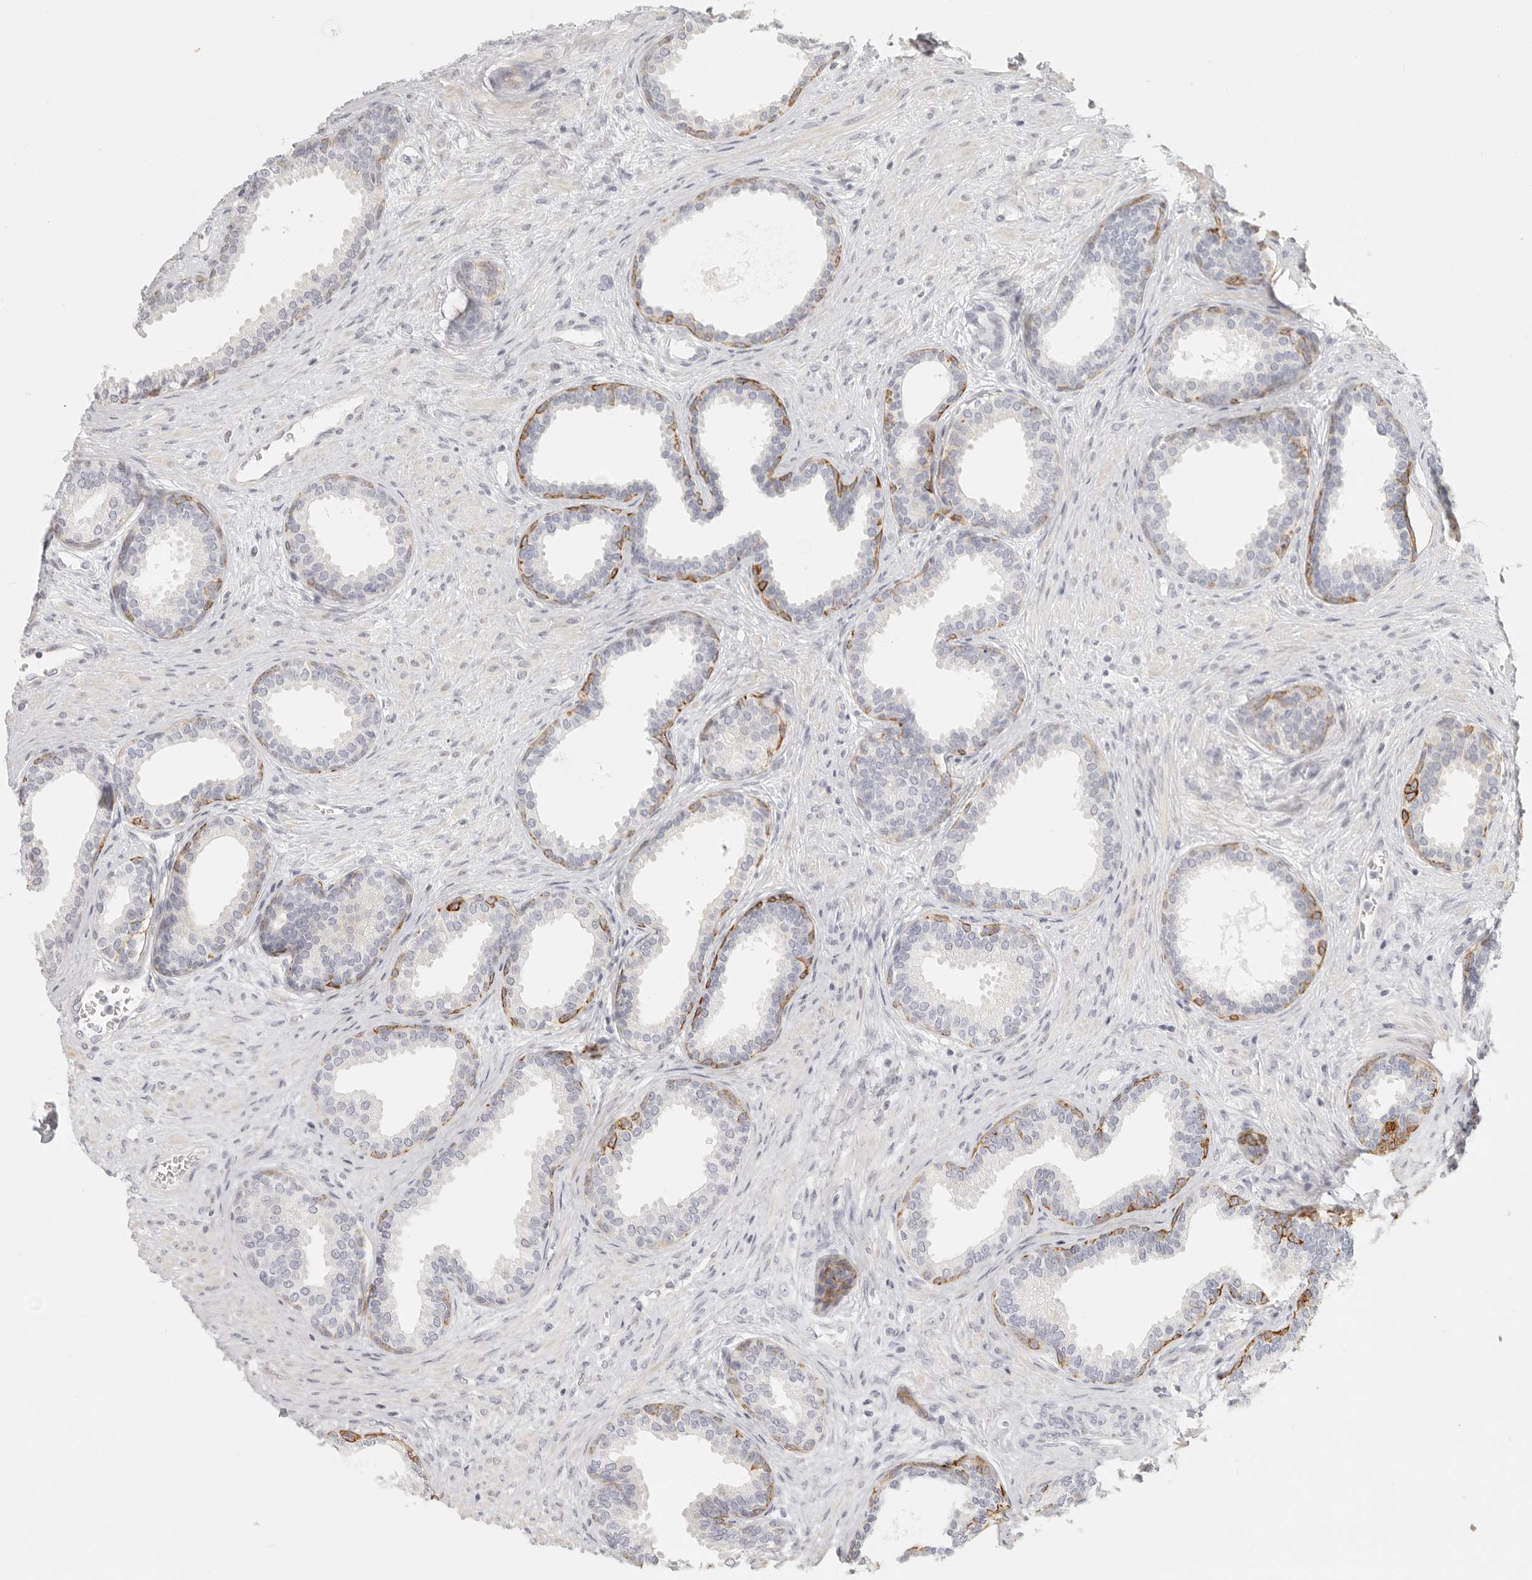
{"staining": {"intensity": "moderate", "quantity": "<25%", "location": "cytoplasmic/membranous"}, "tissue": "prostate", "cell_type": "Glandular cells", "image_type": "normal", "snomed": [{"axis": "morphology", "description": "Normal tissue, NOS"}, {"axis": "topography", "description": "Prostate"}], "caption": "Moderate cytoplasmic/membranous positivity for a protein is appreciated in approximately <25% of glandular cells of normal prostate using immunohistochemistry (IHC).", "gene": "RXFP1", "patient": {"sex": "male", "age": 76}}